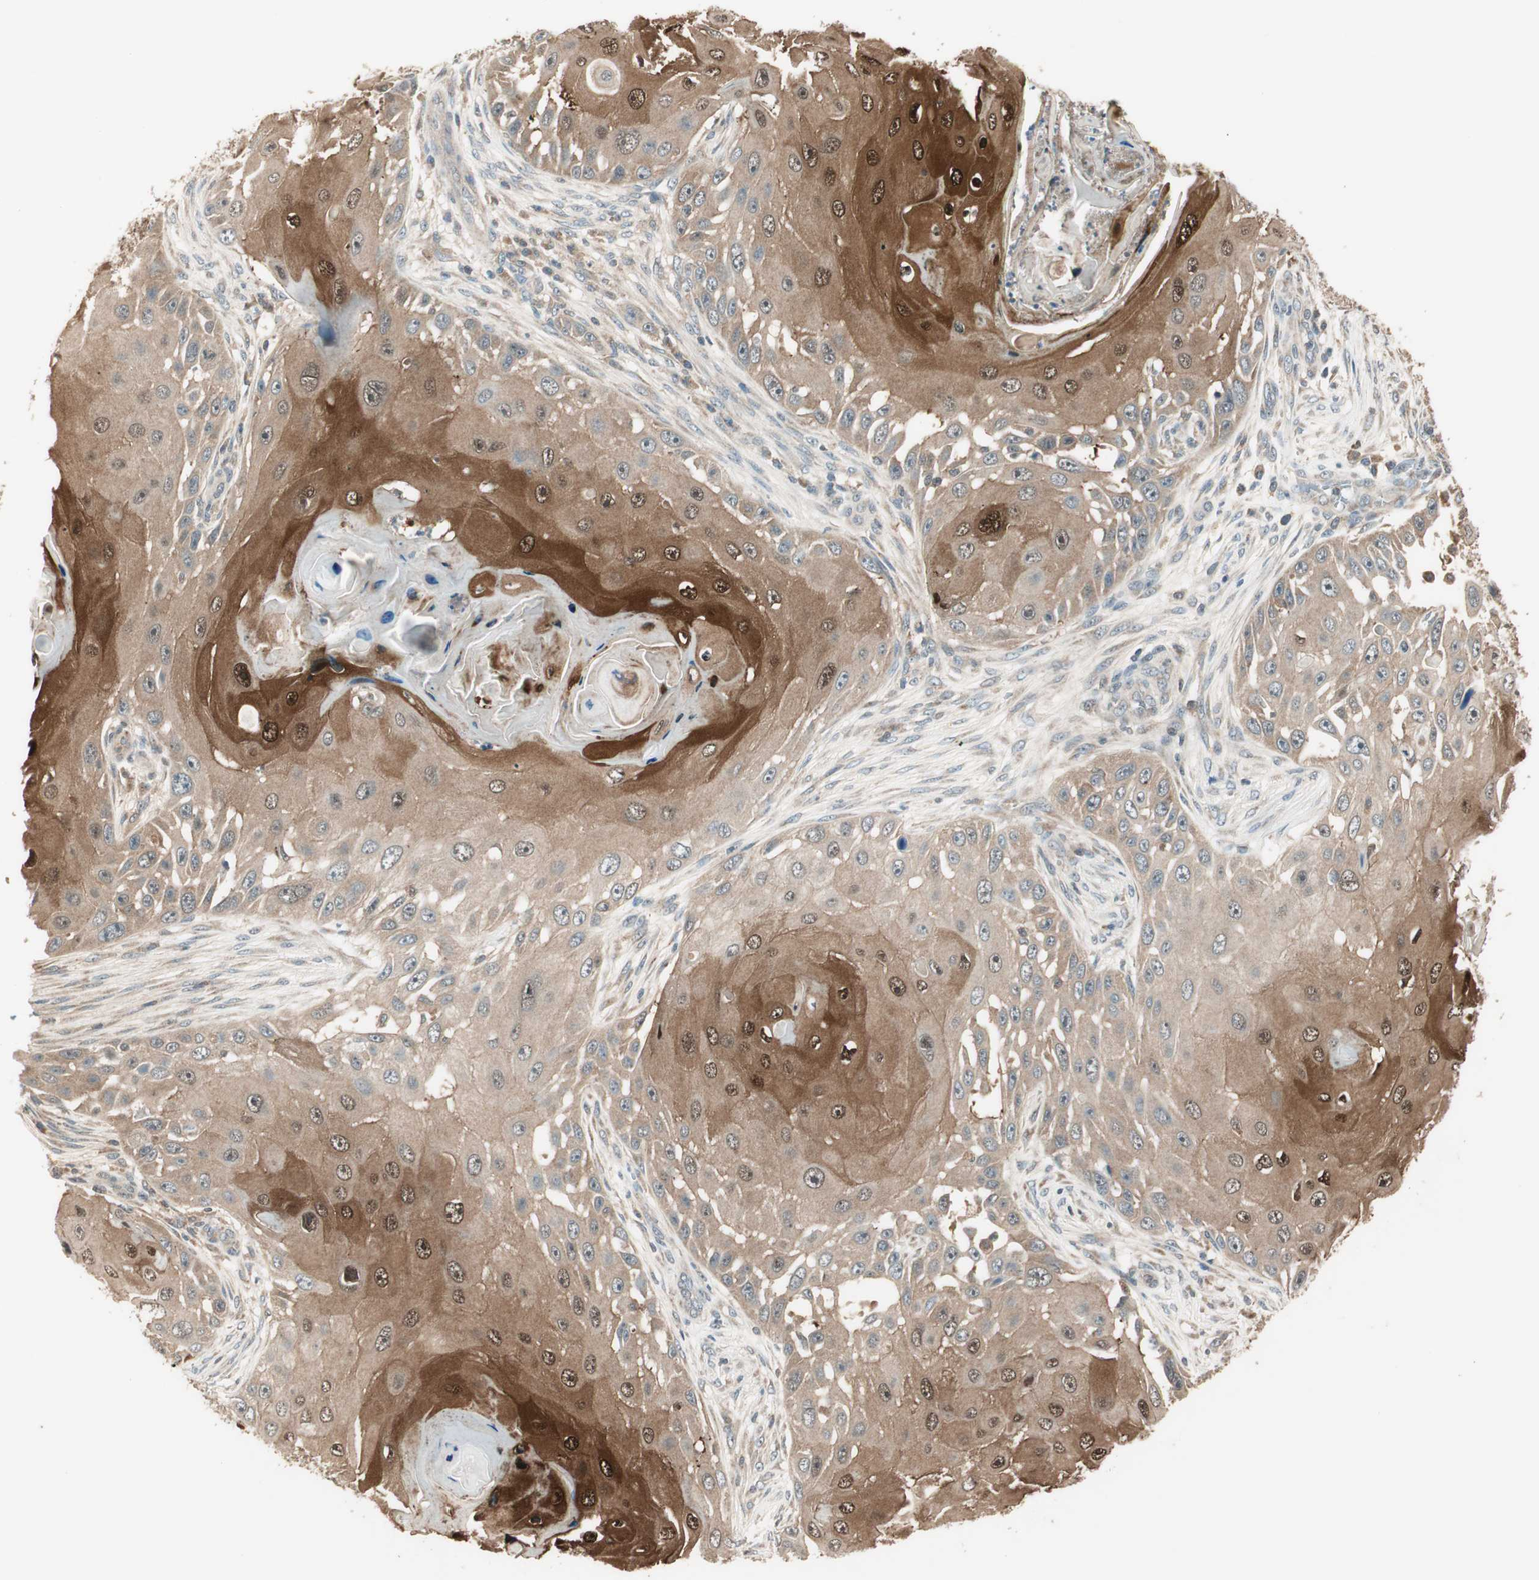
{"staining": {"intensity": "strong", "quantity": ">75%", "location": "cytoplasmic/membranous,nuclear"}, "tissue": "skin cancer", "cell_type": "Tumor cells", "image_type": "cancer", "snomed": [{"axis": "morphology", "description": "Squamous cell carcinoma, NOS"}, {"axis": "topography", "description": "Skin"}], "caption": "Strong cytoplasmic/membranous and nuclear protein positivity is identified in approximately >75% of tumor cells in squamous cell carcinoma (skin). (DAB = brown stain, brightfield microscopy at high magnification).", "gene": "TRIM21", "patient": {"sex": "female", "age": 44}}